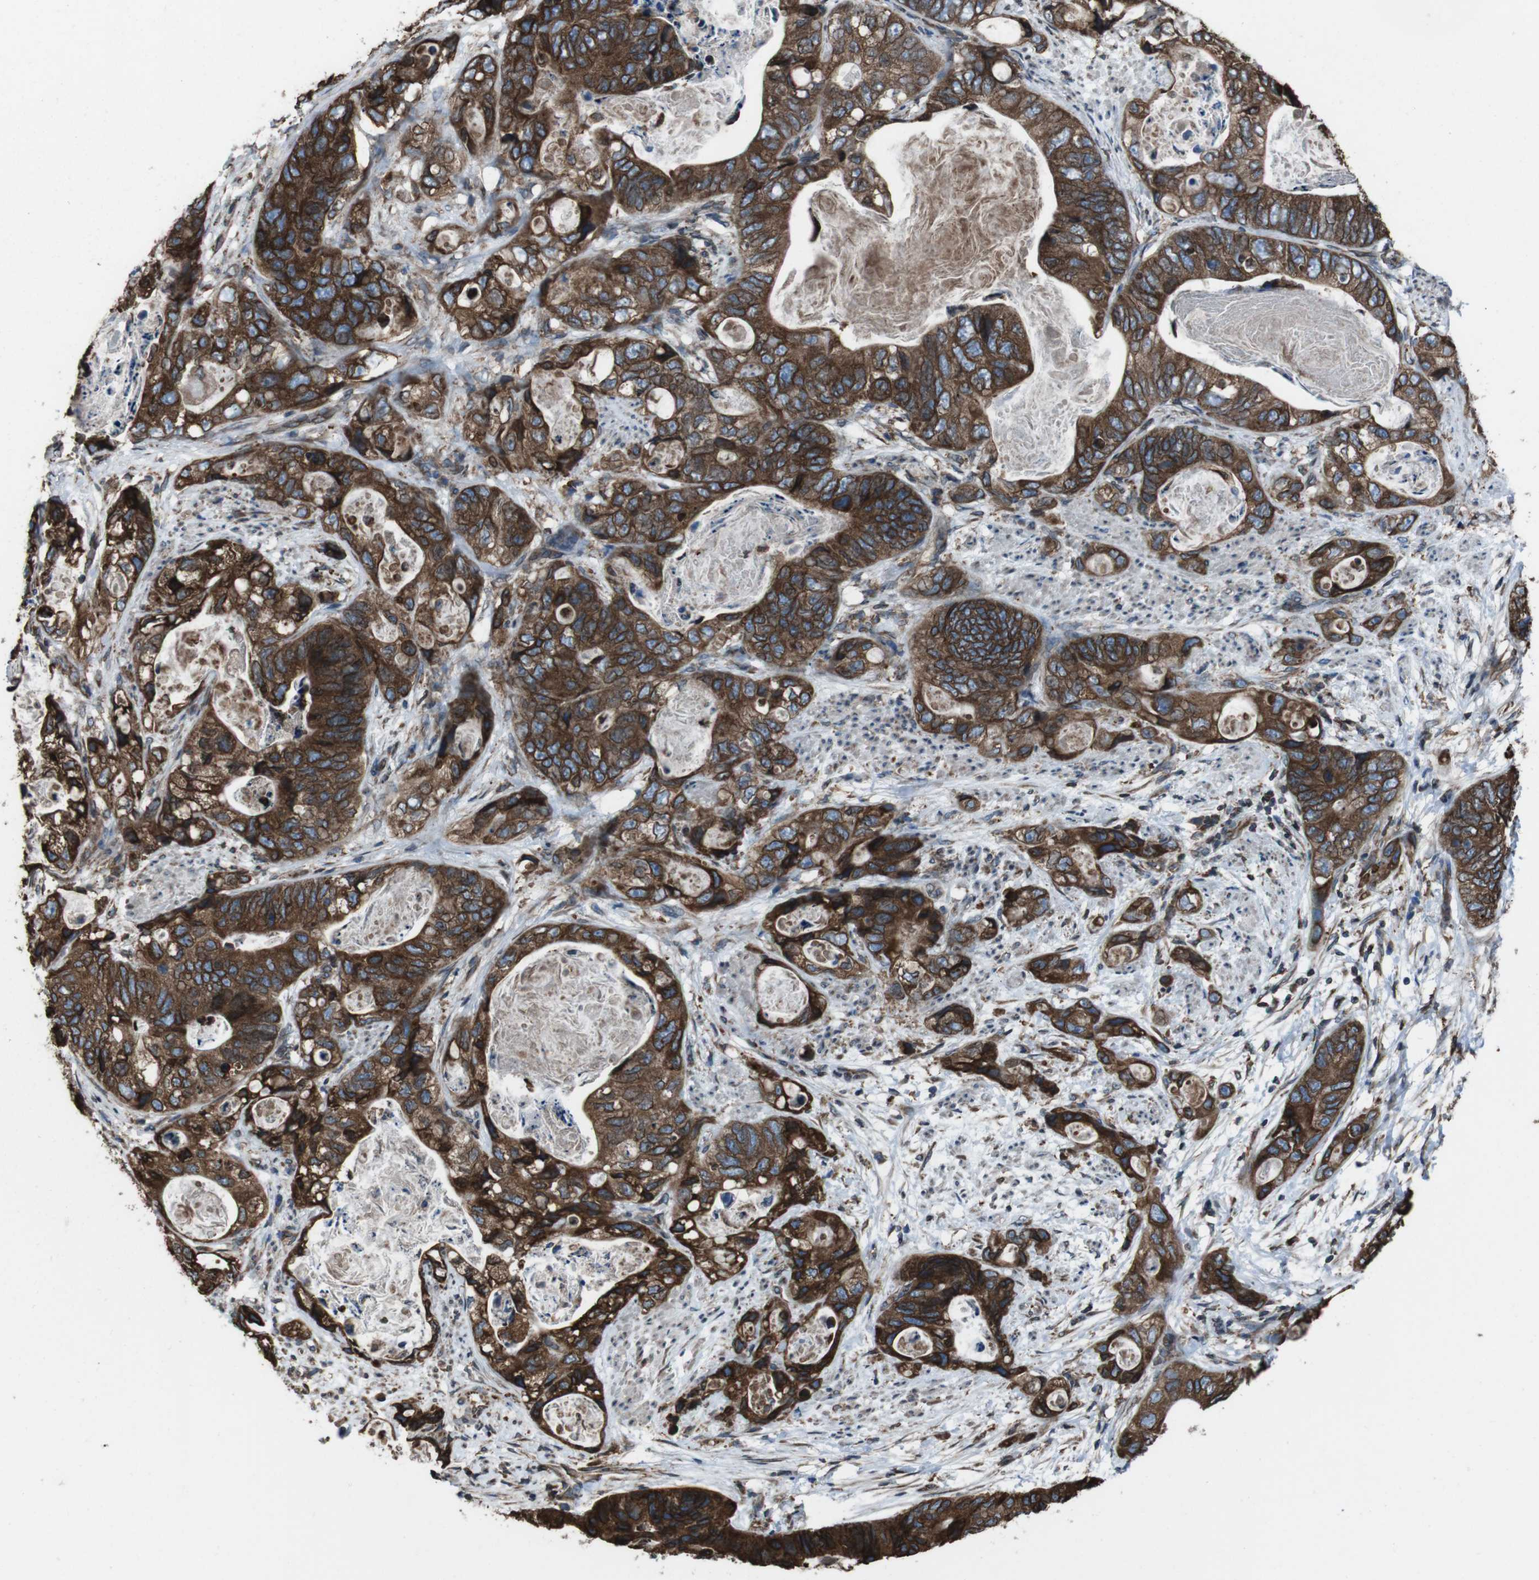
{"staining": {"intensity": "strong", "quantity": ">75%", "location": "cytoplasmic/membranous"}, "tissue": "stomach cancer", "cell_type": "Tumor cells", "image_type": "cancer", "snomed": [{"axis": "morphology", "description": "Adenocarcinoma, NOS"}, {"axis": "topography", "description": "Stomach"}], "caption": "An image of stomach adenocarcinoma stained for a protein reveals strong cytoplasmic/membranous brown staining in tumor cells.", "gene": "APMAP", "patient": {"sex": "female", "age": 89}}